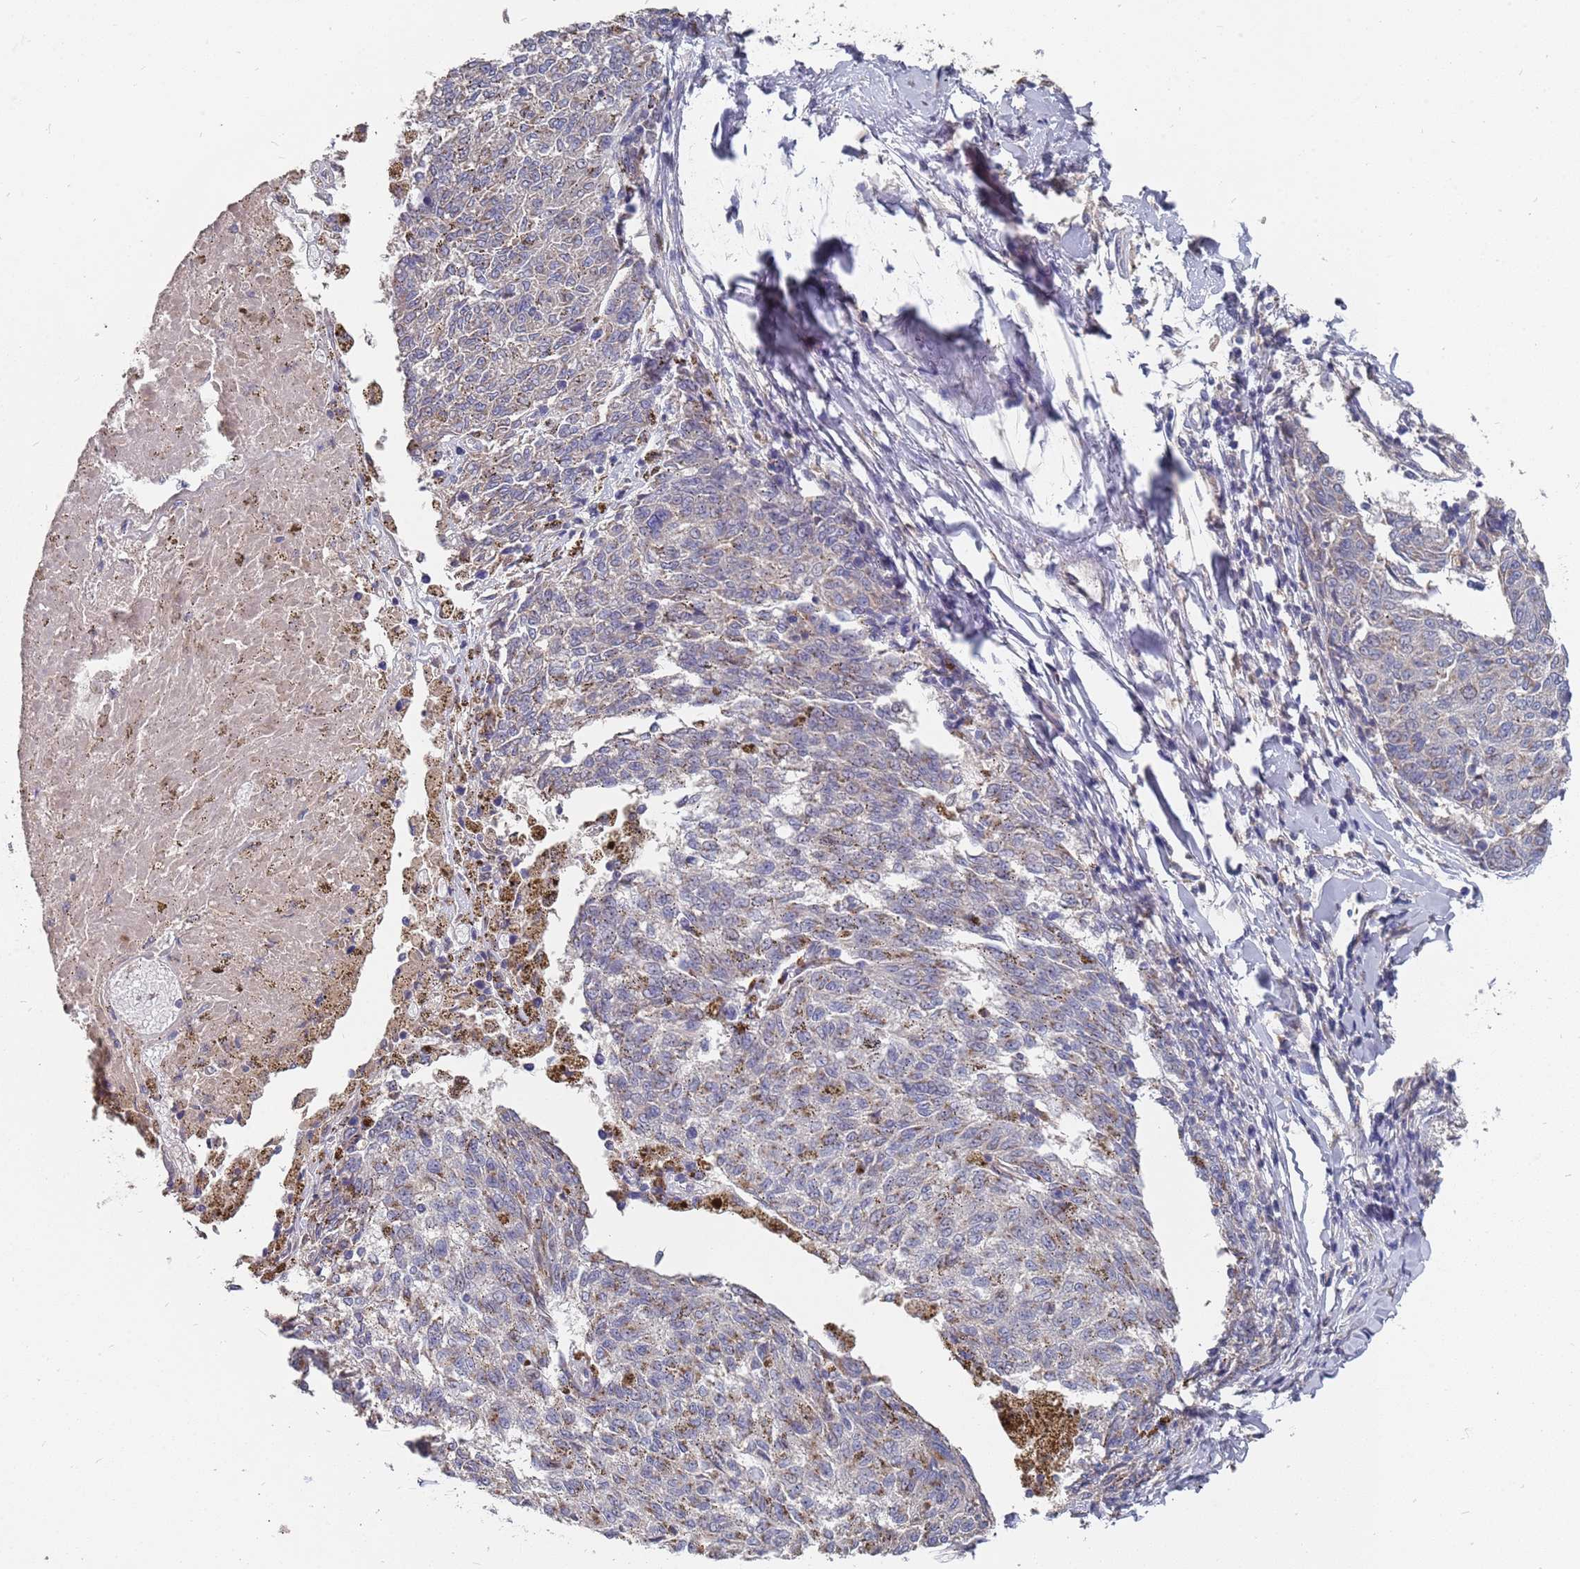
{"staining": {"intensity": "weak", "quantity": "25%-75%", "location": "cytoplasmic/membranous"}, "tissue": "melanoma", "cell_type": "Tumor cells", "image_type": "cancer", "snomed": [{"axis": "morphology", "description": "Malignant melanoma, NOS"}, {"axis": "topography", "description": "Skin"}], "caption": "Immunohistochemistry image of neoplastic tissue: human malignant melanoma stained using IHC displays low levels of weak protein expression localized specifically in the cytoplasmic/membranous of tumor cells, appearing as a cytoplasmic/membranous brown color.", "gene": "TCEANC2", "patient": {"sex": "female", "age": 72}}